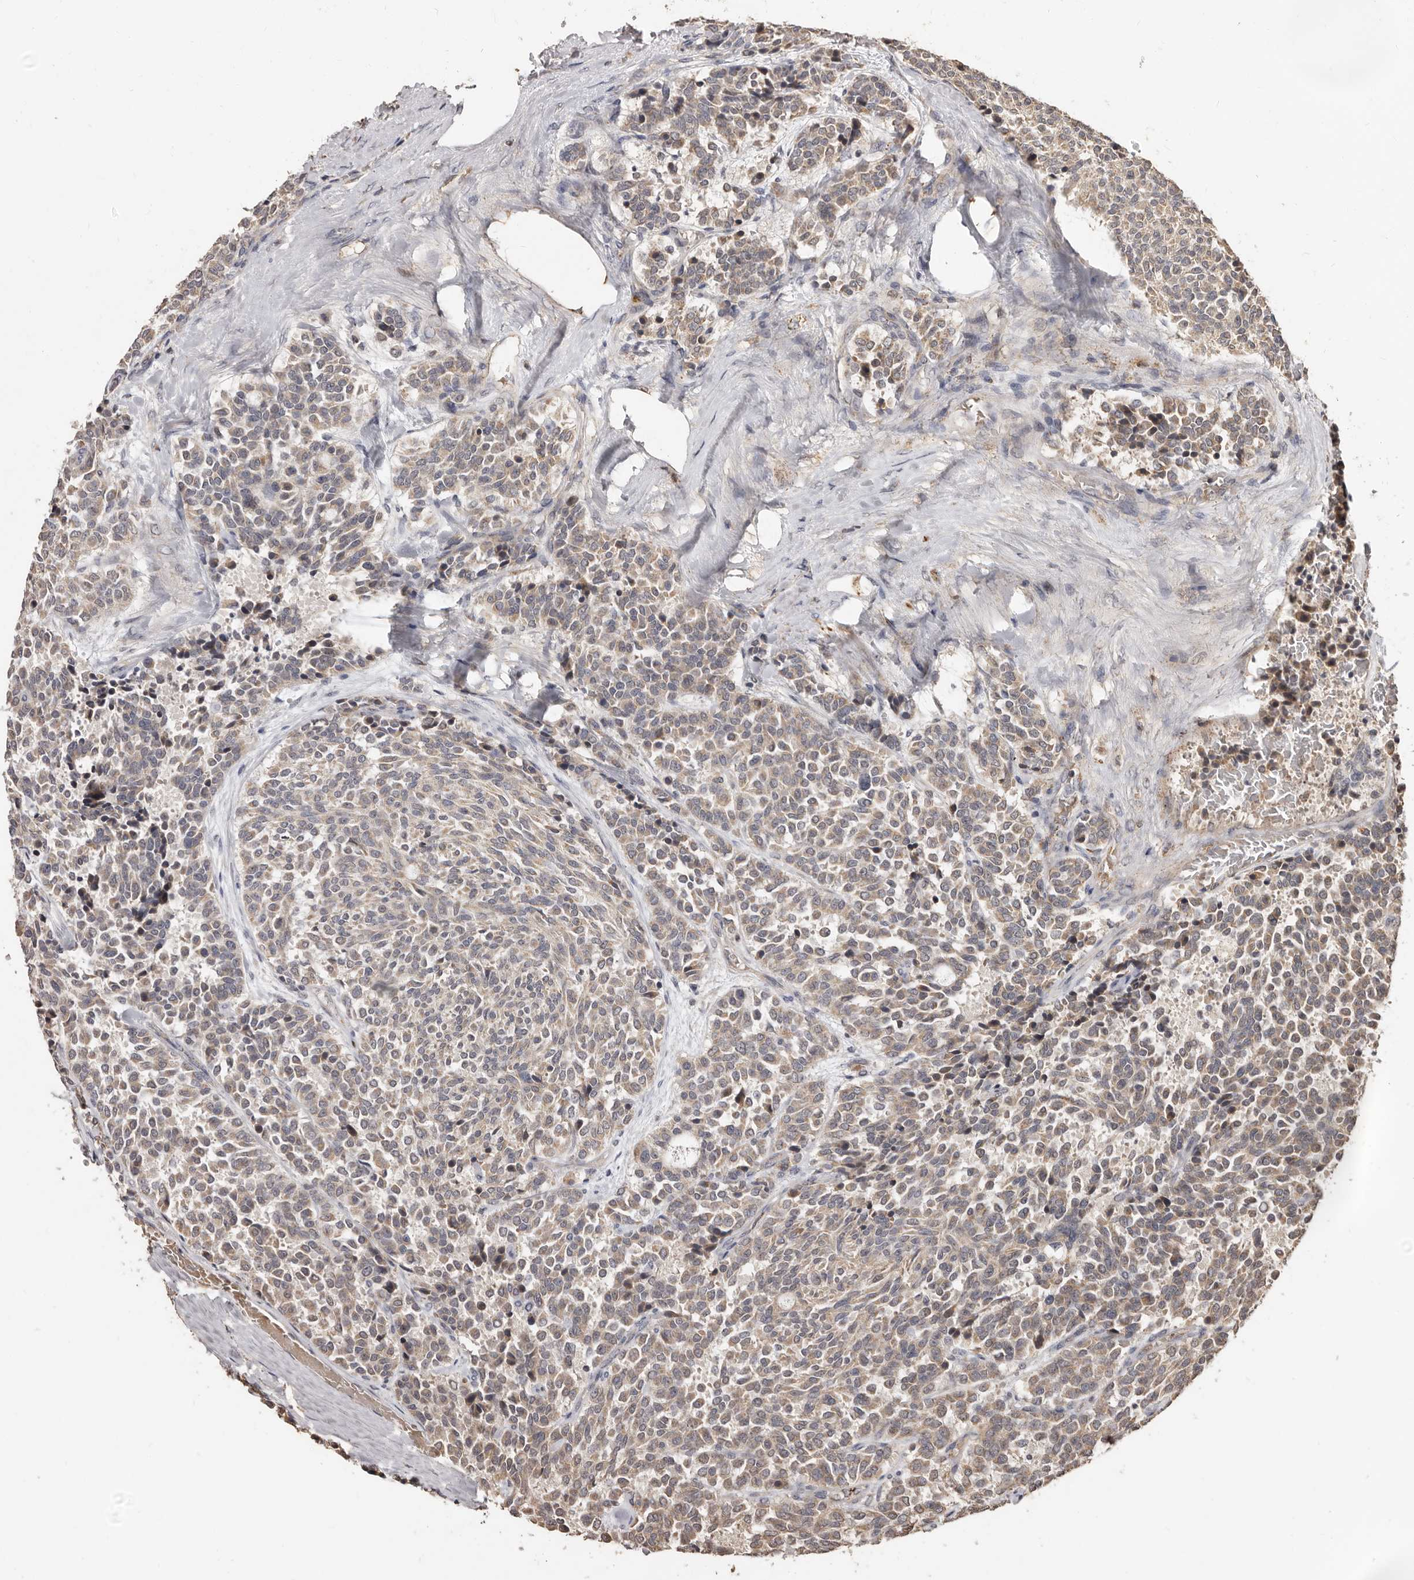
{"staining": {"intensity": "weak", "quantity": "25%-75%", "location": "cytoplasmic/membranous"}, "tissue": "carcinoid", "cell_type": "Tumor cells", "image_type": "cancer", "snomed": [{"axis": "morphology", "description": "Carcinoid, malignant, NOS"}, {"axis": "topography", "description": "Pancreas"}], "caption": "Carcinoid stained with a protein marker demonstrates weak staining in tumor cells.", "gene": "AKAP7", "patient": {"sex": "female", "age": 54}}